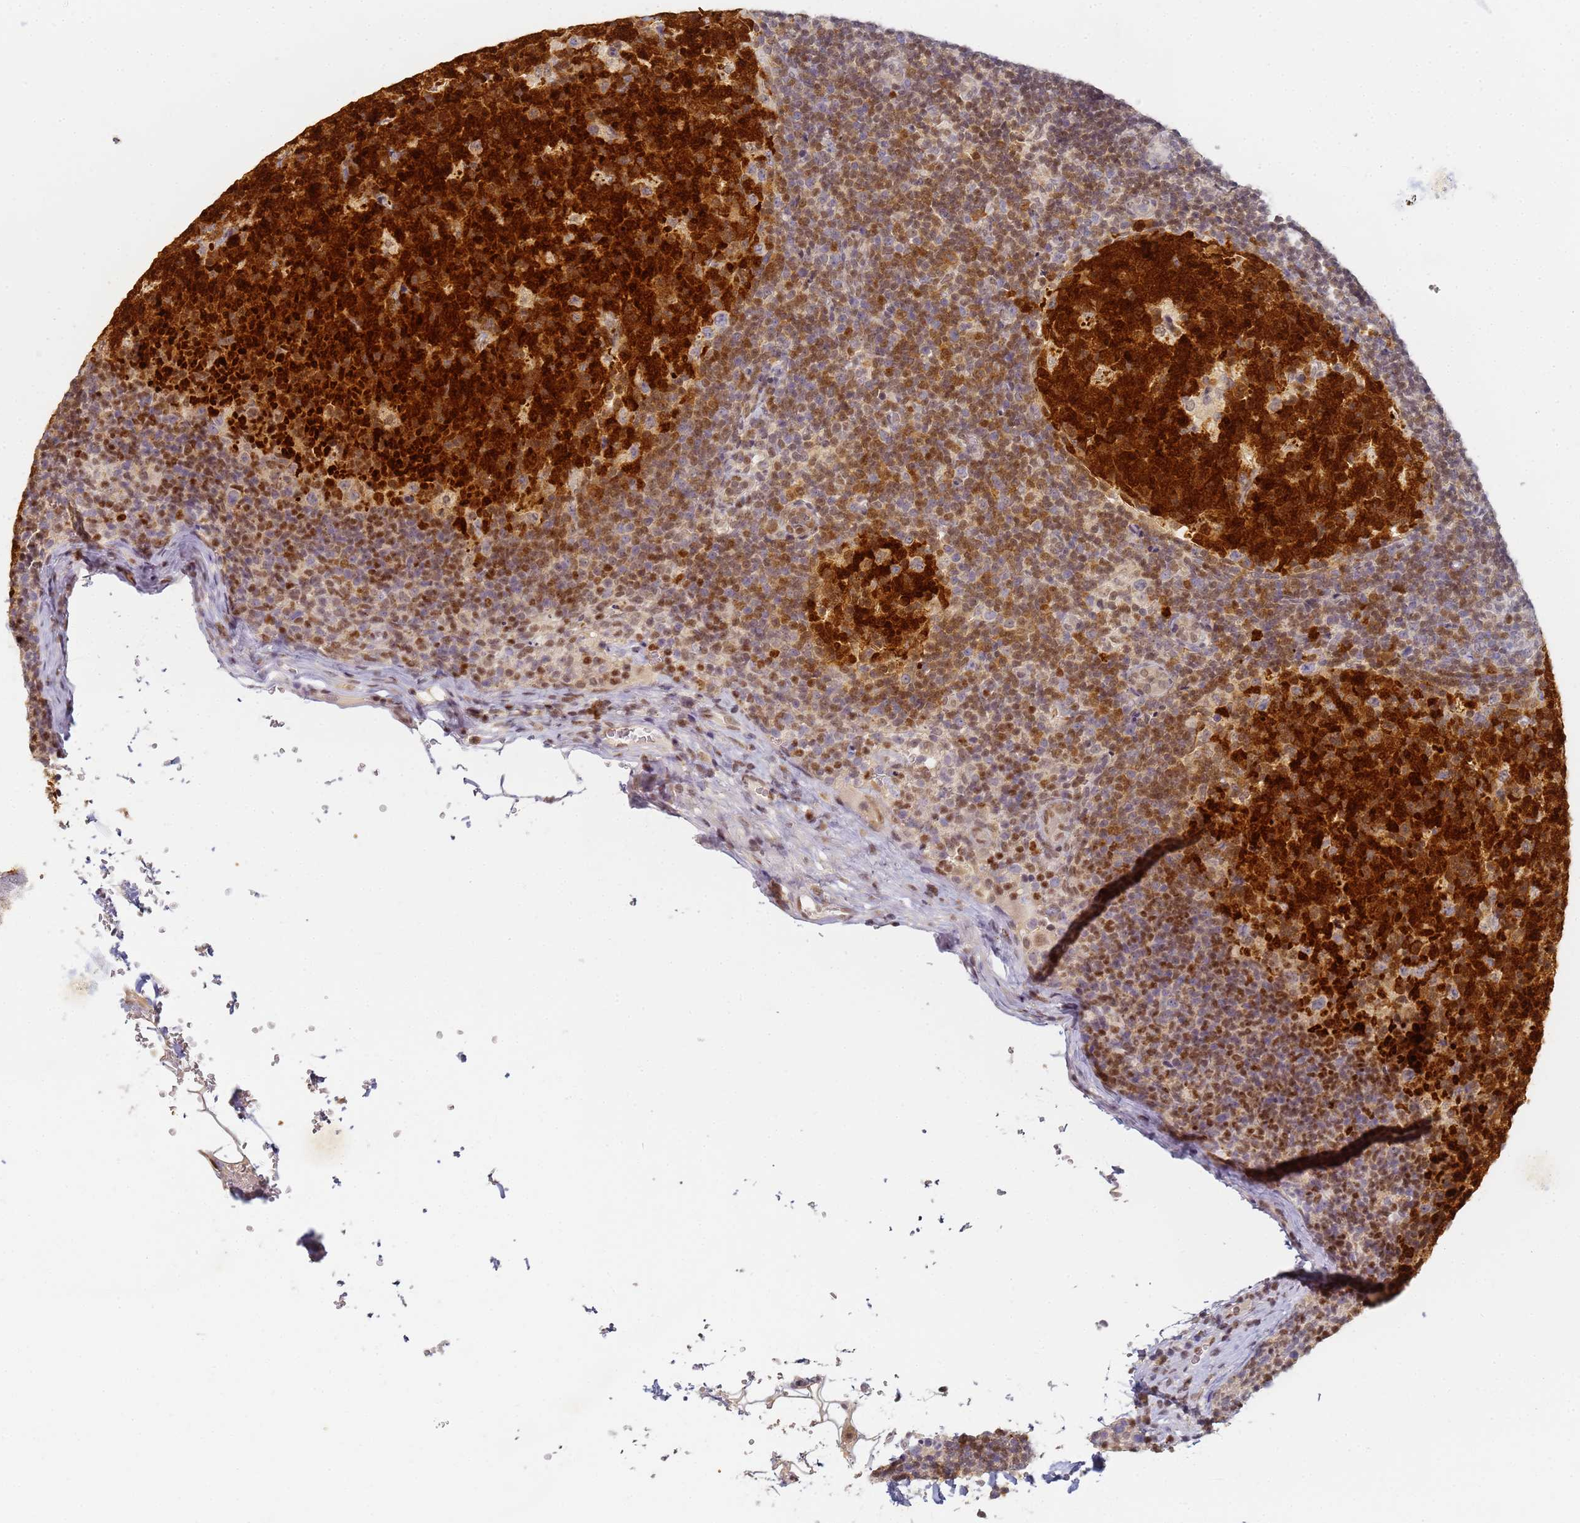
{"staining": {"intensity": "strong", "quantity": ">75%", "location": "cytoplasmic/membranous,nuclear"}, "tissue": "lymph node", "cell_type": "Germinal center cells", "image_type": "normal", "snomed": [{"axis": "morphology", "description": "Normal tissue, NOS"}, {"axis": "topography", "description": "Lymph node"}], "caption": "Immunohistochemical staining of benign human lymph node demonstrates strong cytoplasmic/membranous,nuclear protein staining in approximately >75% of germinal center cells.", "gene": "HMCES", "patient": {"sex": "female", "age": 31}}